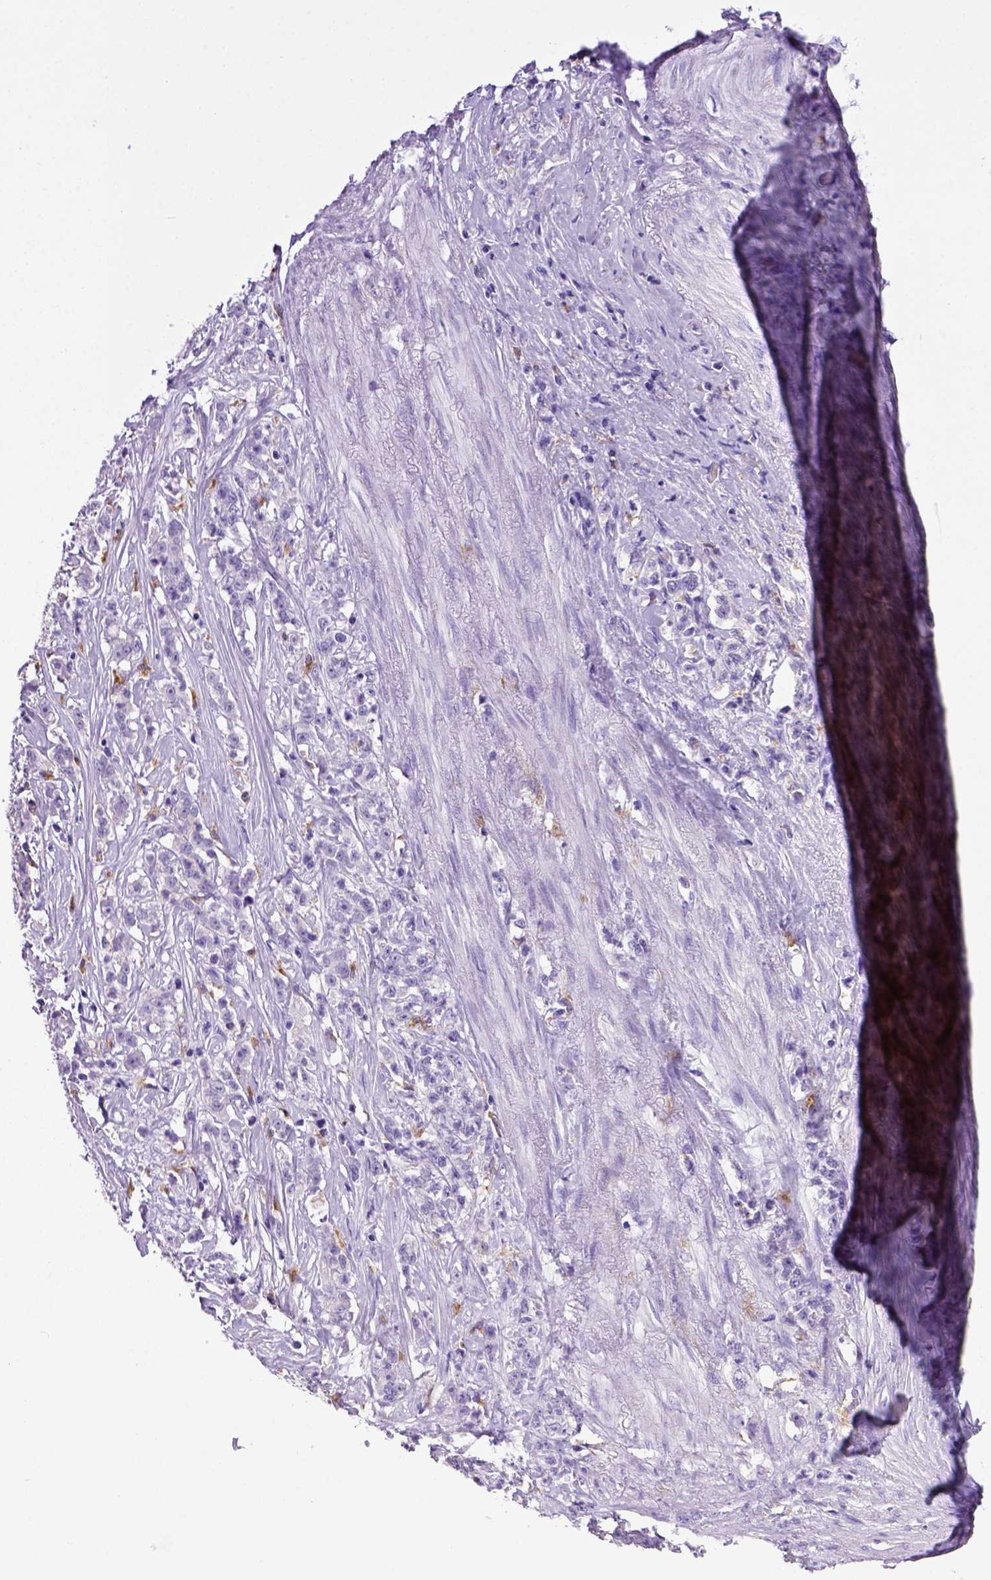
{"staining": {"intensity": "negative", "quantity": "none", "location": "none"}, "tissue": "stomach cancer", "cell_type": "Tumor cells", "image_type": "cancer", "snomed": [{"axis": "morphology", "description": "Adenocarcinoma, NOS"}, {"axis": "topography", "description": "Stomach, lower"}], "caption": "The histopathology image shows no staining of tumor cells in stomach cancer.", "gene": "CD68", "patient": {"sex": "male", "age": 88}}